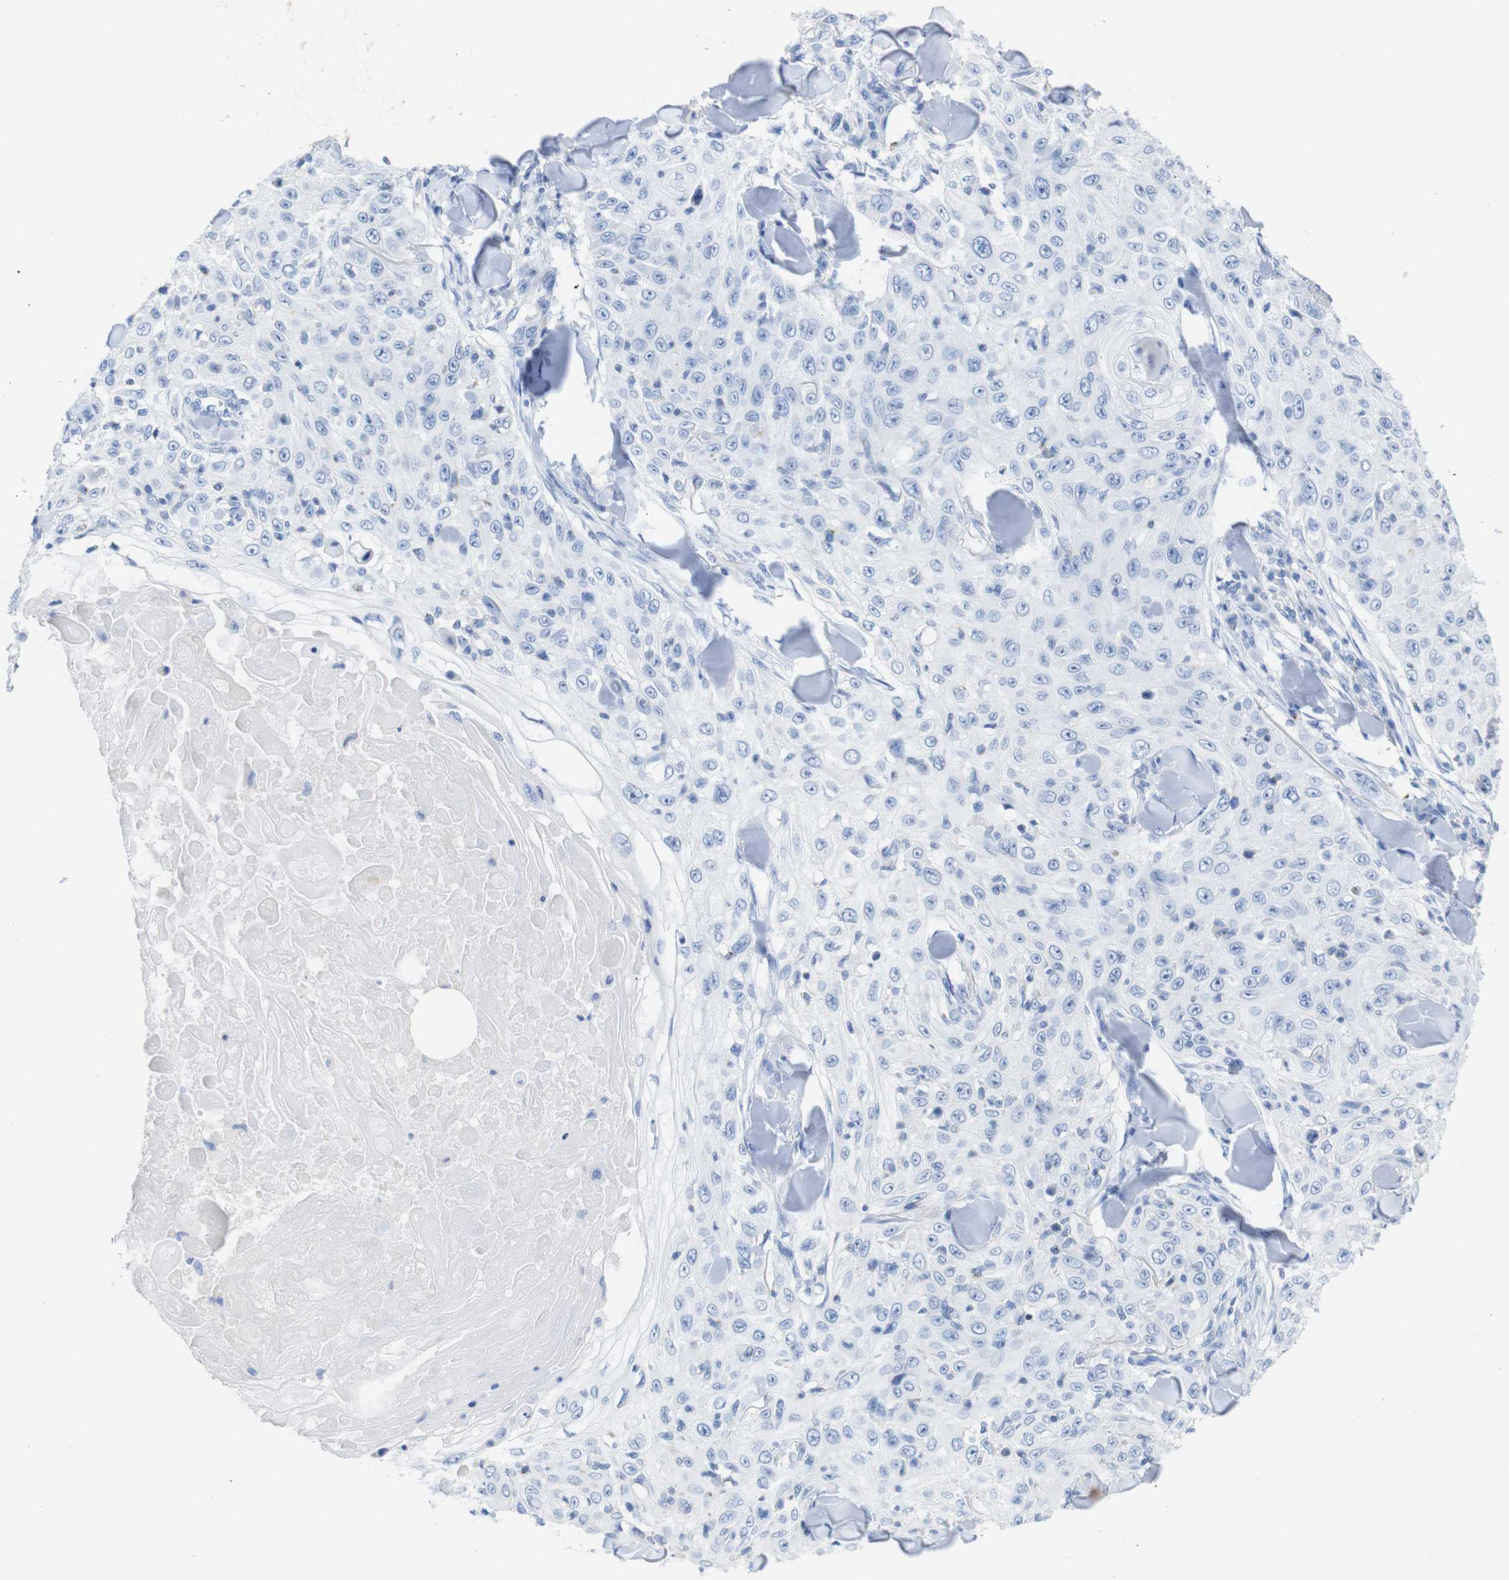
{"staining": {"intensity": "negative", "quantity": "none", "location": "none"}, "tissue": "skin cancer", "cell_type": "Tumor cells", "image_type": "cancer", "snomed": [{"axis": "morphology", "description": "Squamous cell carcinoma, NOS"}, {"axis": "topography", "description": "Skin"}], "caption": "Micrograph shows no significant protein expression in tumor cells of squamous cell carcinoma (skin). (Immunohistochemistry (ihc), brightfield microscopy, high magnification).", "gene": "LAG3", "patient": {"sex": "male", "age": 86}}